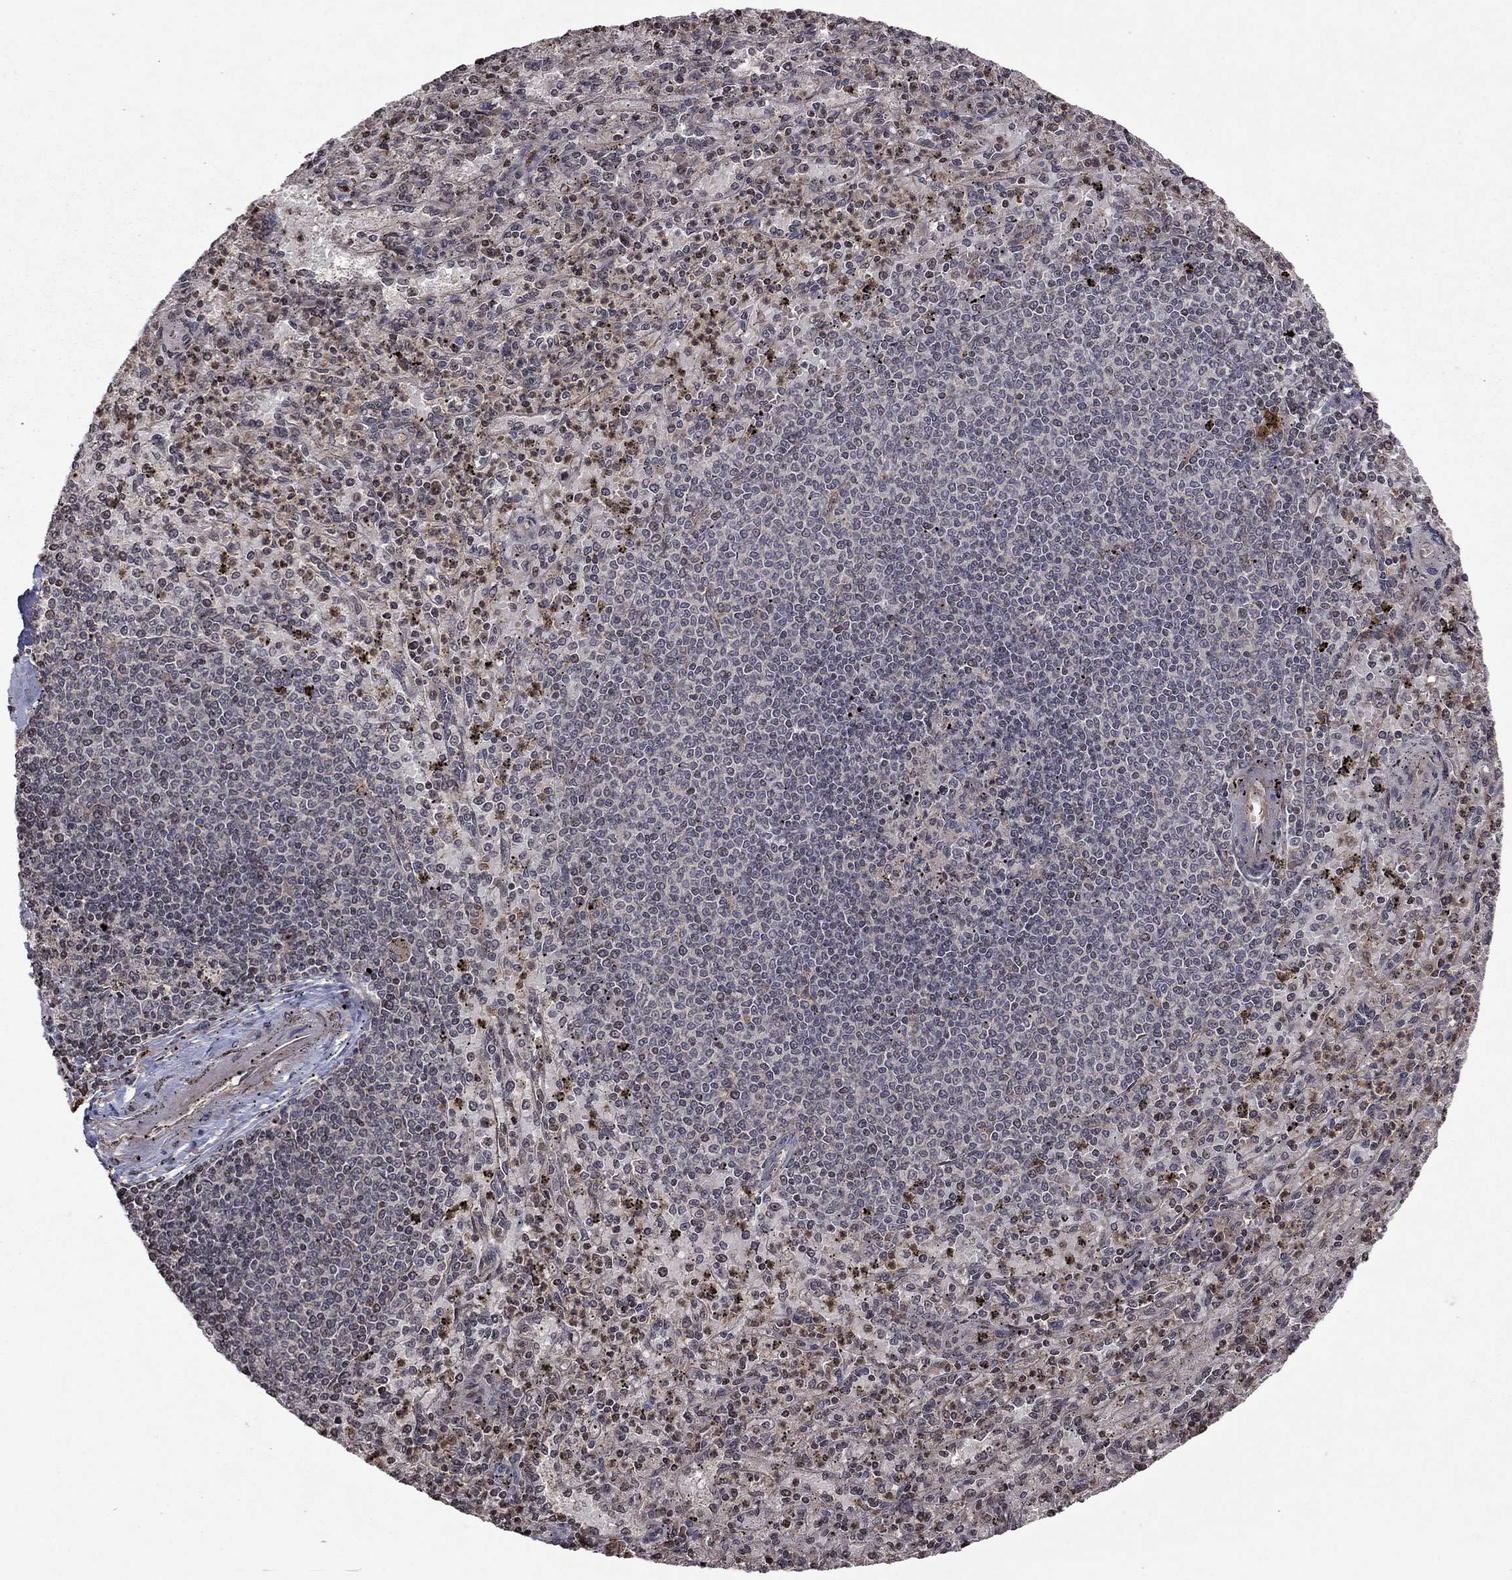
{"staining": {"intensity": "moderate", "quantity": "<25%", "location": "nuclear"}, "tissue": "spleen", "cell_type": "Cells in red pulp", "image_type": "normal", "snomed": [{"axis": "morphology", "description": "Normal tissue, NOS"}, {"axis": "topography", "description": "Spleen"}], "caption": "High-magnification brightfield microscopy of normal spleen stained with DAB (3,3'-diaminobenzidine) (brown) and counterstained with hematoxylin (blue). cells in red pulp exhibit moderate nuclear positivity is appreciated in about<25% of cells.", "gene": "SORBS1", "patient": {"sex": "male", "age": 60}}